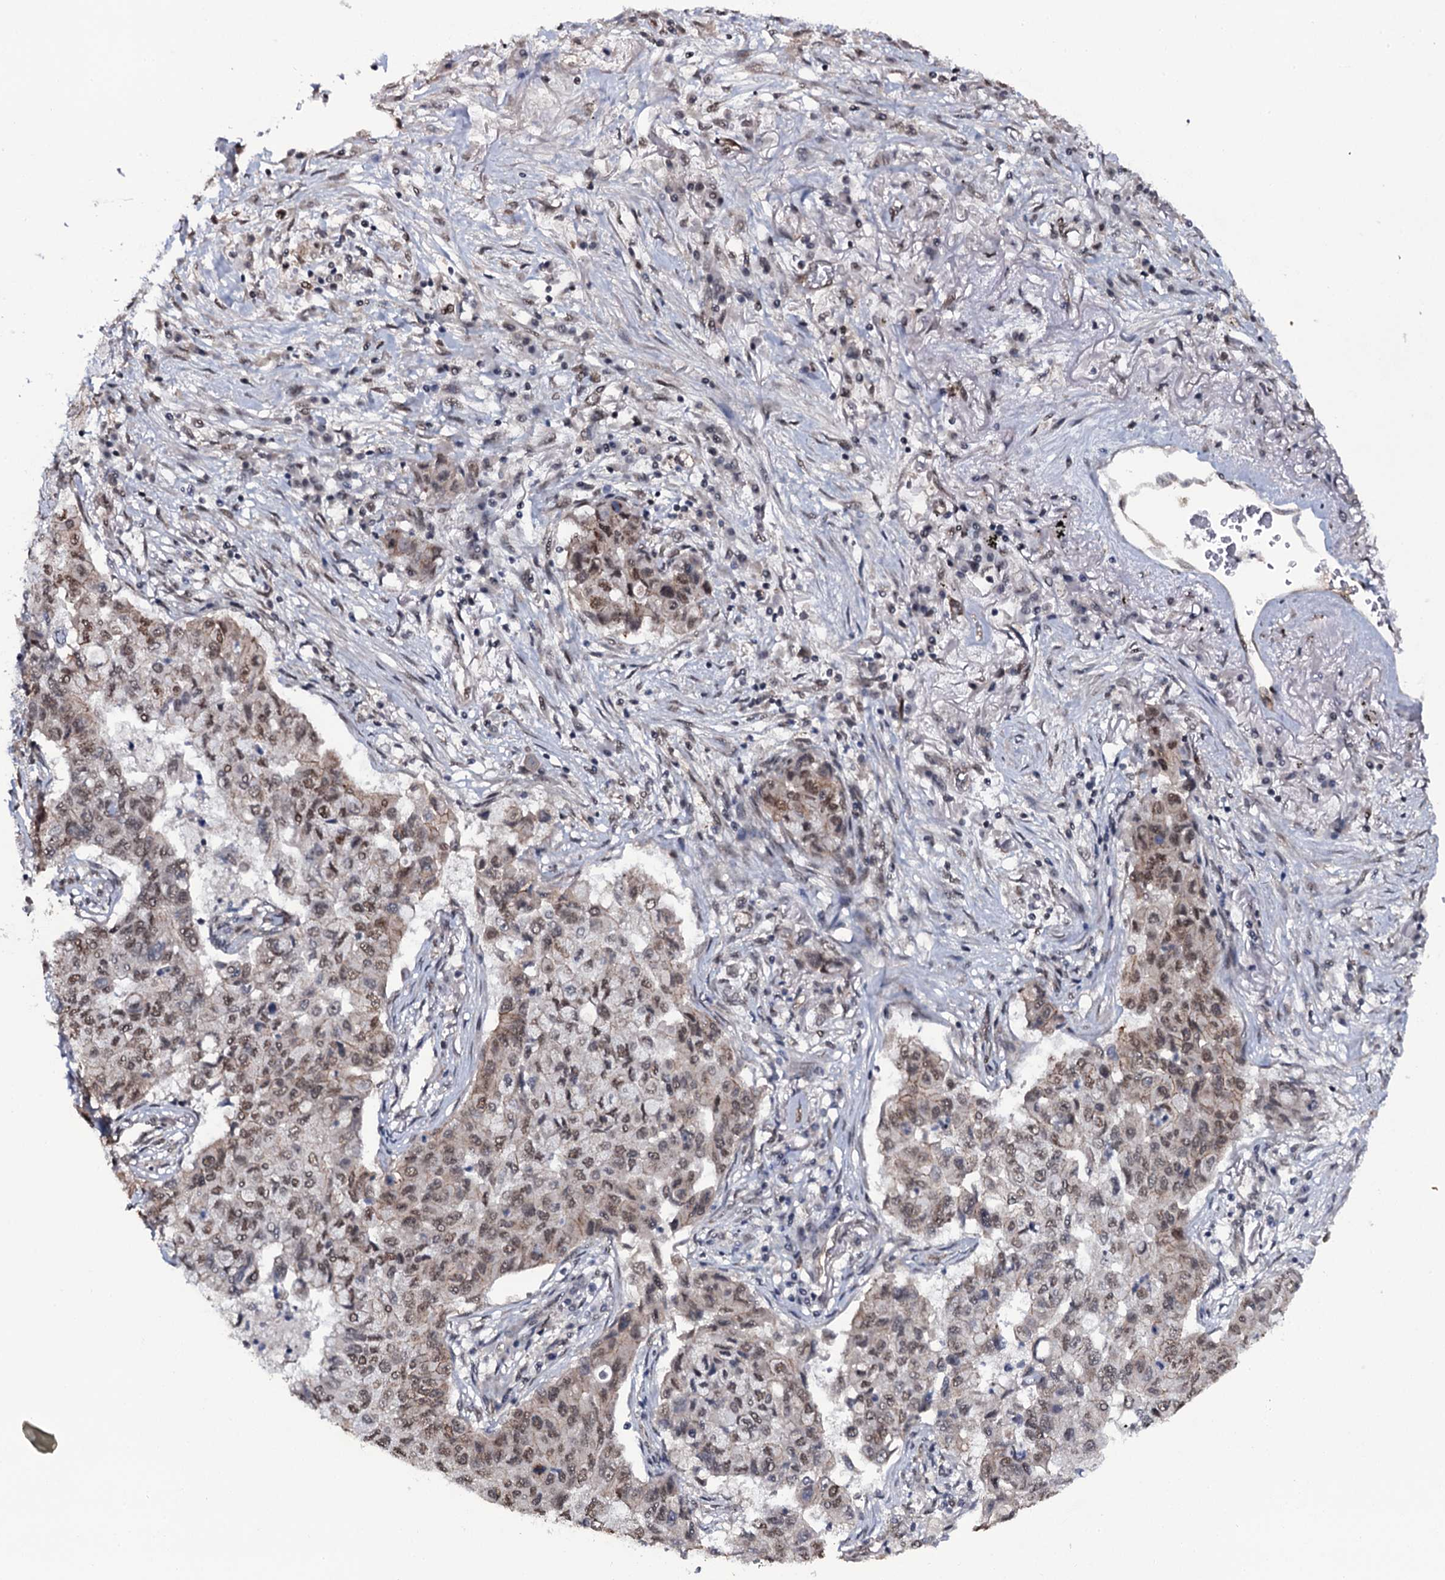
{"staining": {"intensity": "moderate", "quantity": ">75%", "location": "nuclear"}, "tissue": "lung cancer", "cell_type": "Tumor cells", "image_type": "cancer", "snomed": [{"axis": "morphology", "description": "Squamous cell carcinoma, NOS"}, {"axis": "topography", "description": "Lung"}], "caption": "This image demonstrates immunohistochemistry staining of lung cancer (squamous cell carcinoma), with medium moderate nuclear expression in about >75% of tumor cells.", "gene": "SH2D4B", "patient": {"sex": "male", "age": 74}}